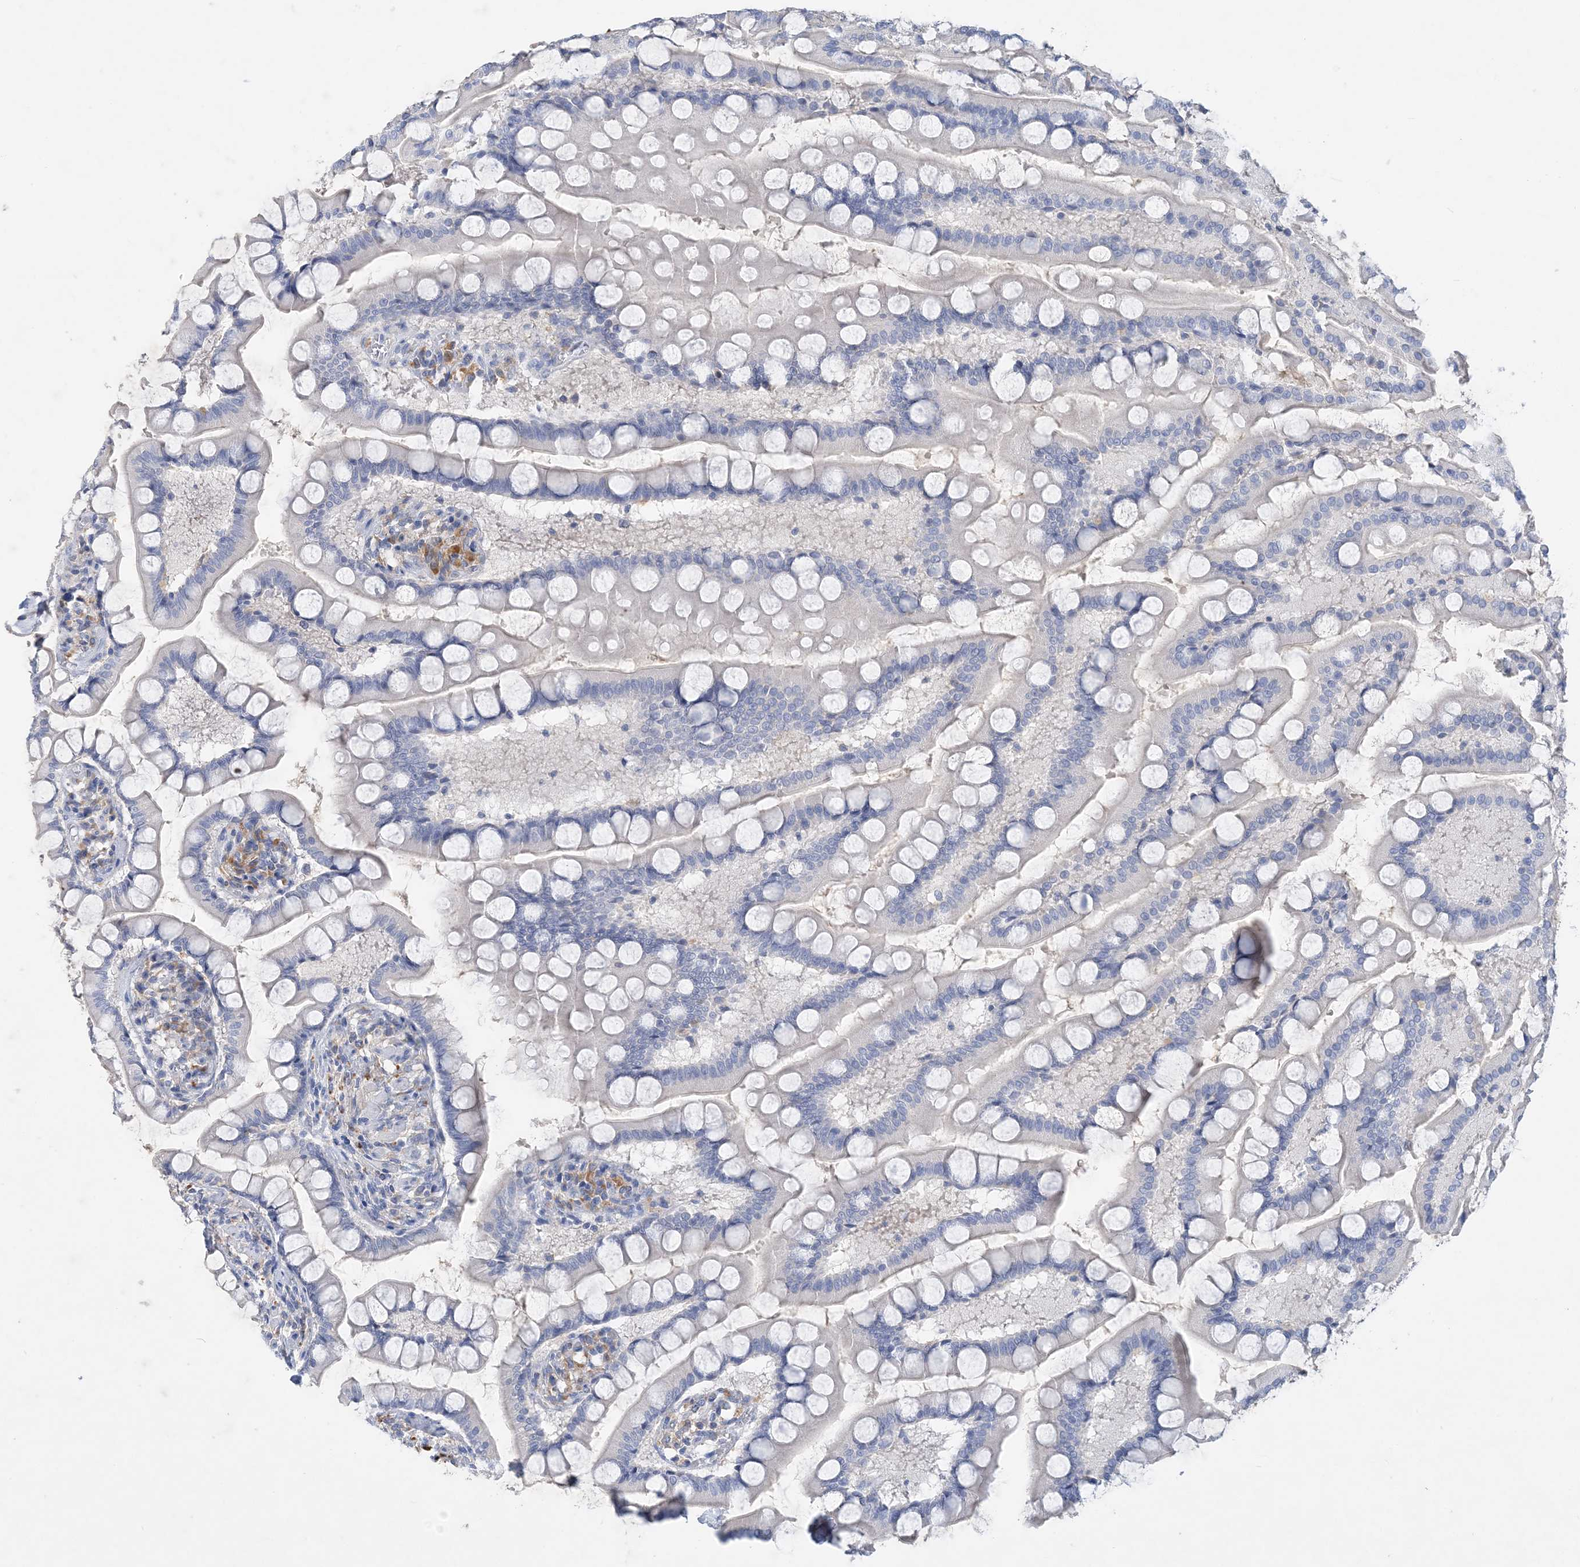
{"staining": {"intensity": "negative", "quantity": "none", "location": "none"}, "tissue": "small intestine", "cell_type": "Glandular cells", "image_type": "normal", "snomed": [{"axis": "morphology", "description": "Normal tissue, NOS"}, {"axis": "topography", "description": "Small intestine"}], "caption": "DAB (3,3'-diaminobenzidine) immunohistochemical staining of unremarkable human small intestine shows no significant staining in glandular cells. Nuclei are stained in blue.", "gene": "GRINA", "patient": {"sex": "male", "age": 41}}